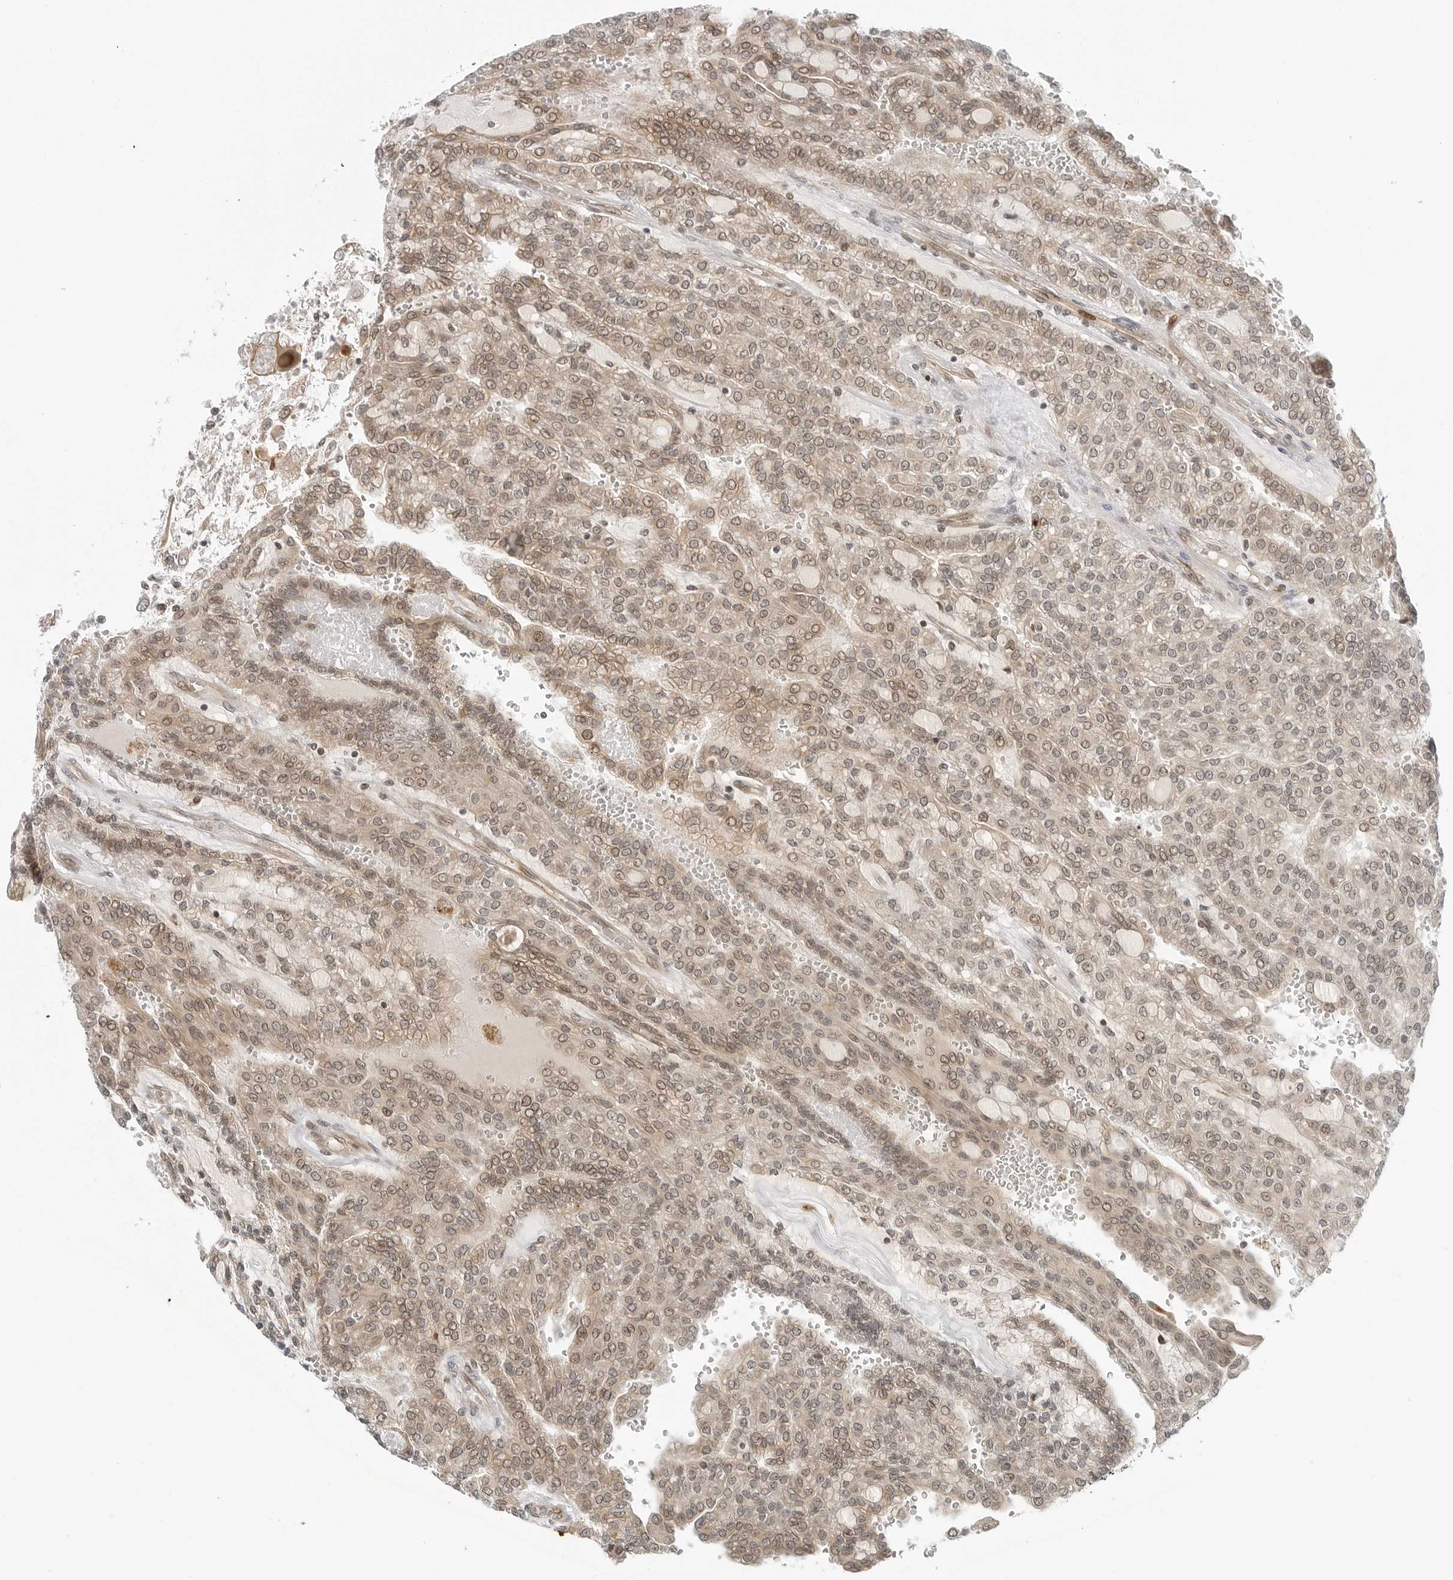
{"staining": {"intensity": "weak", "quantity": ">75%", "location": "cytoplasmic/membranous,nuclear"}, "tissue": "renal cancer", "cell_type": "Tumor cells", "image_type": "cancer", "snomed": [{"axis": "morphology", "description": "Adenocarcinoma, NOS"}, {"axis": "topography", "description": "Kidney"}], "caption": "The histopathology image shows a brown stain indicating the presence of a protein in the cytoplasmic/membranous and nuclear of tumor cells in adenocarcinoma (renal). The staining was performed using DAB to visualize the protein expression in brown, while the nuclei were stained in blue with hematoxylin (Magnification: 20x).", "gene": "TIPRL", "patient": {"sex": "male", "age": 63}}